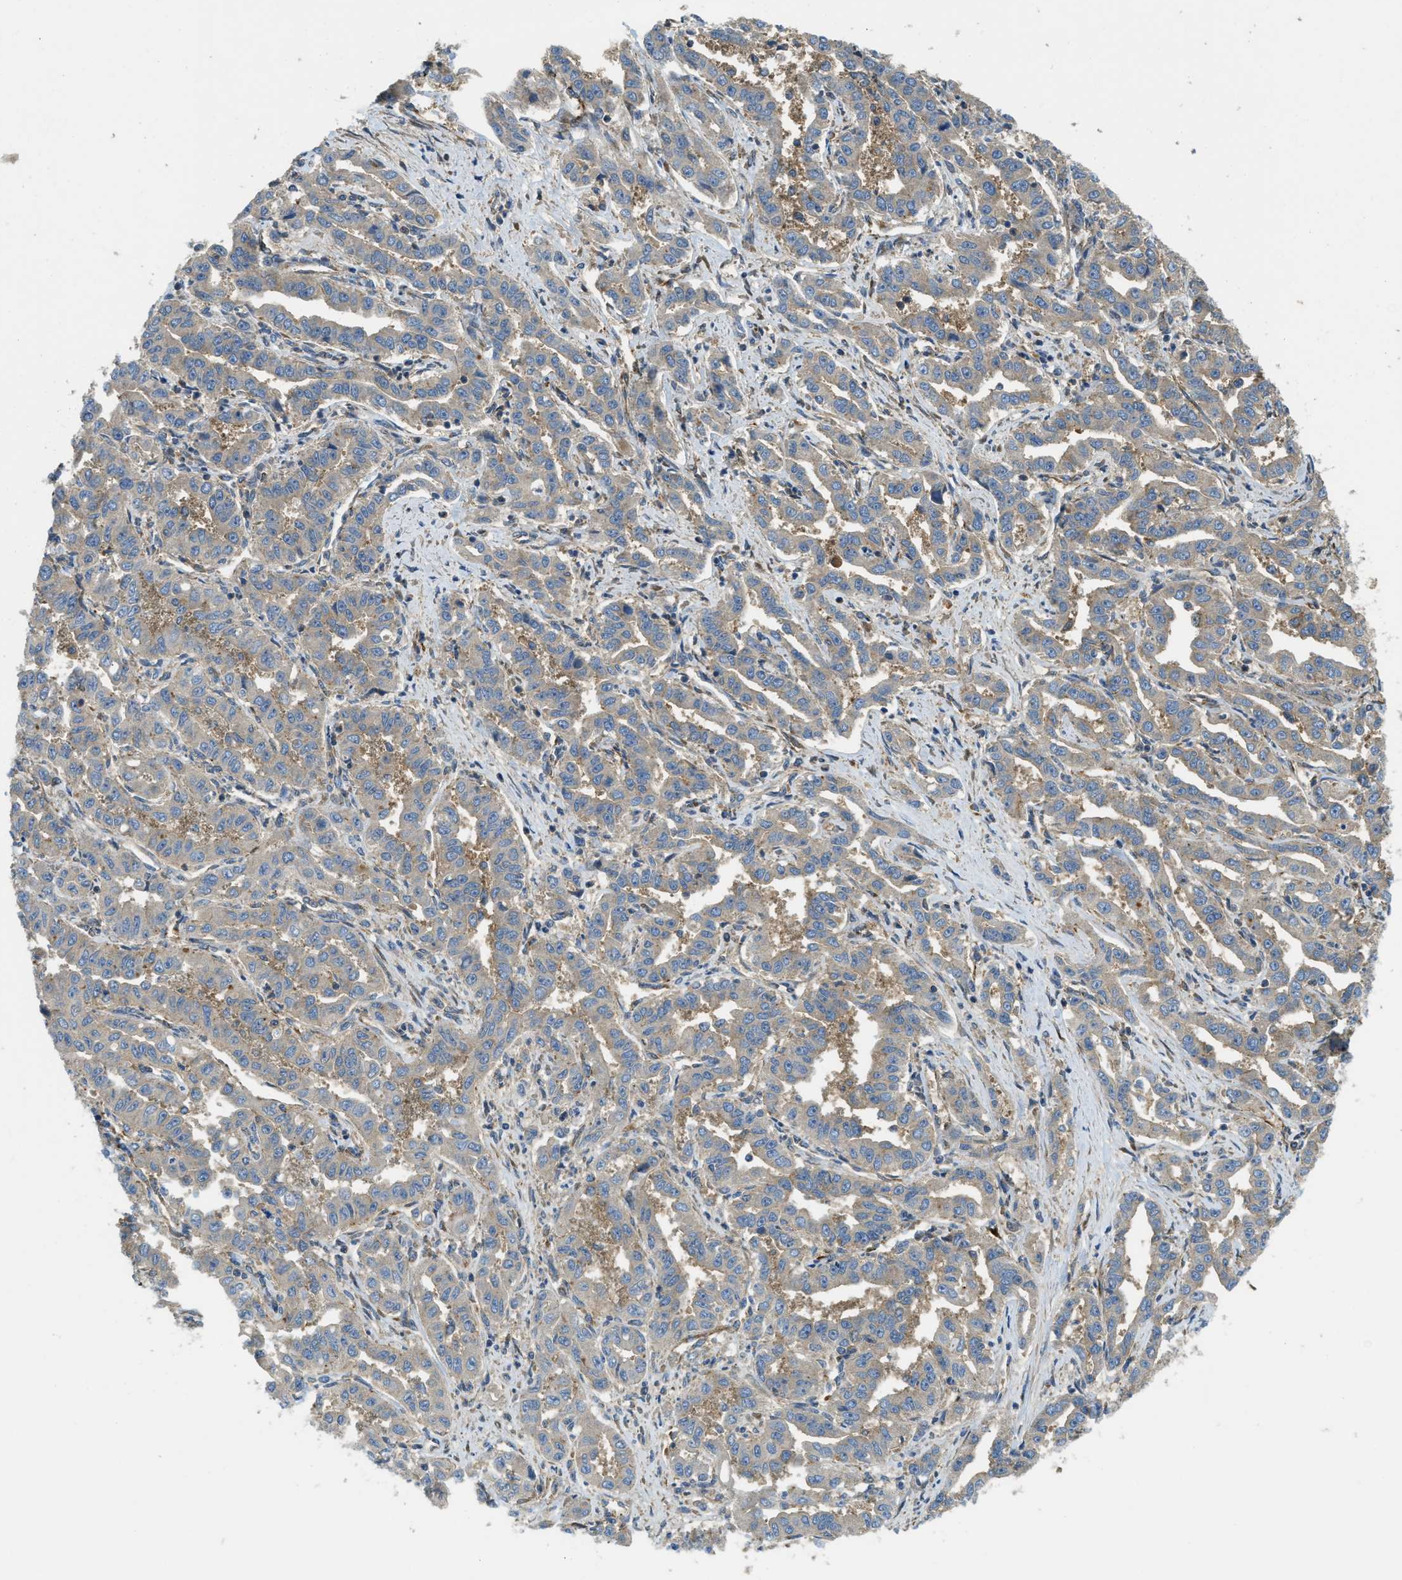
{"staining": {"intensity": "weak", "quantity": "<25%", "location": "cytoplasmic/membranous"}, "tissue": "liver cancer", "cell_type": "Tumor cells", "image_type": "cancer", "snomed": [{"axis": "morphology", "description": "Cholangiocarcinoma"}, {"axis": "topography", "description": "Liver"}], "caption": "A high-resolution micrograph shows IHC staining of liver cancer, which demonstrates no significant expression in tumor cells.", "gene": "BAG4", "patient": {"sex": "male", "age": 59}}